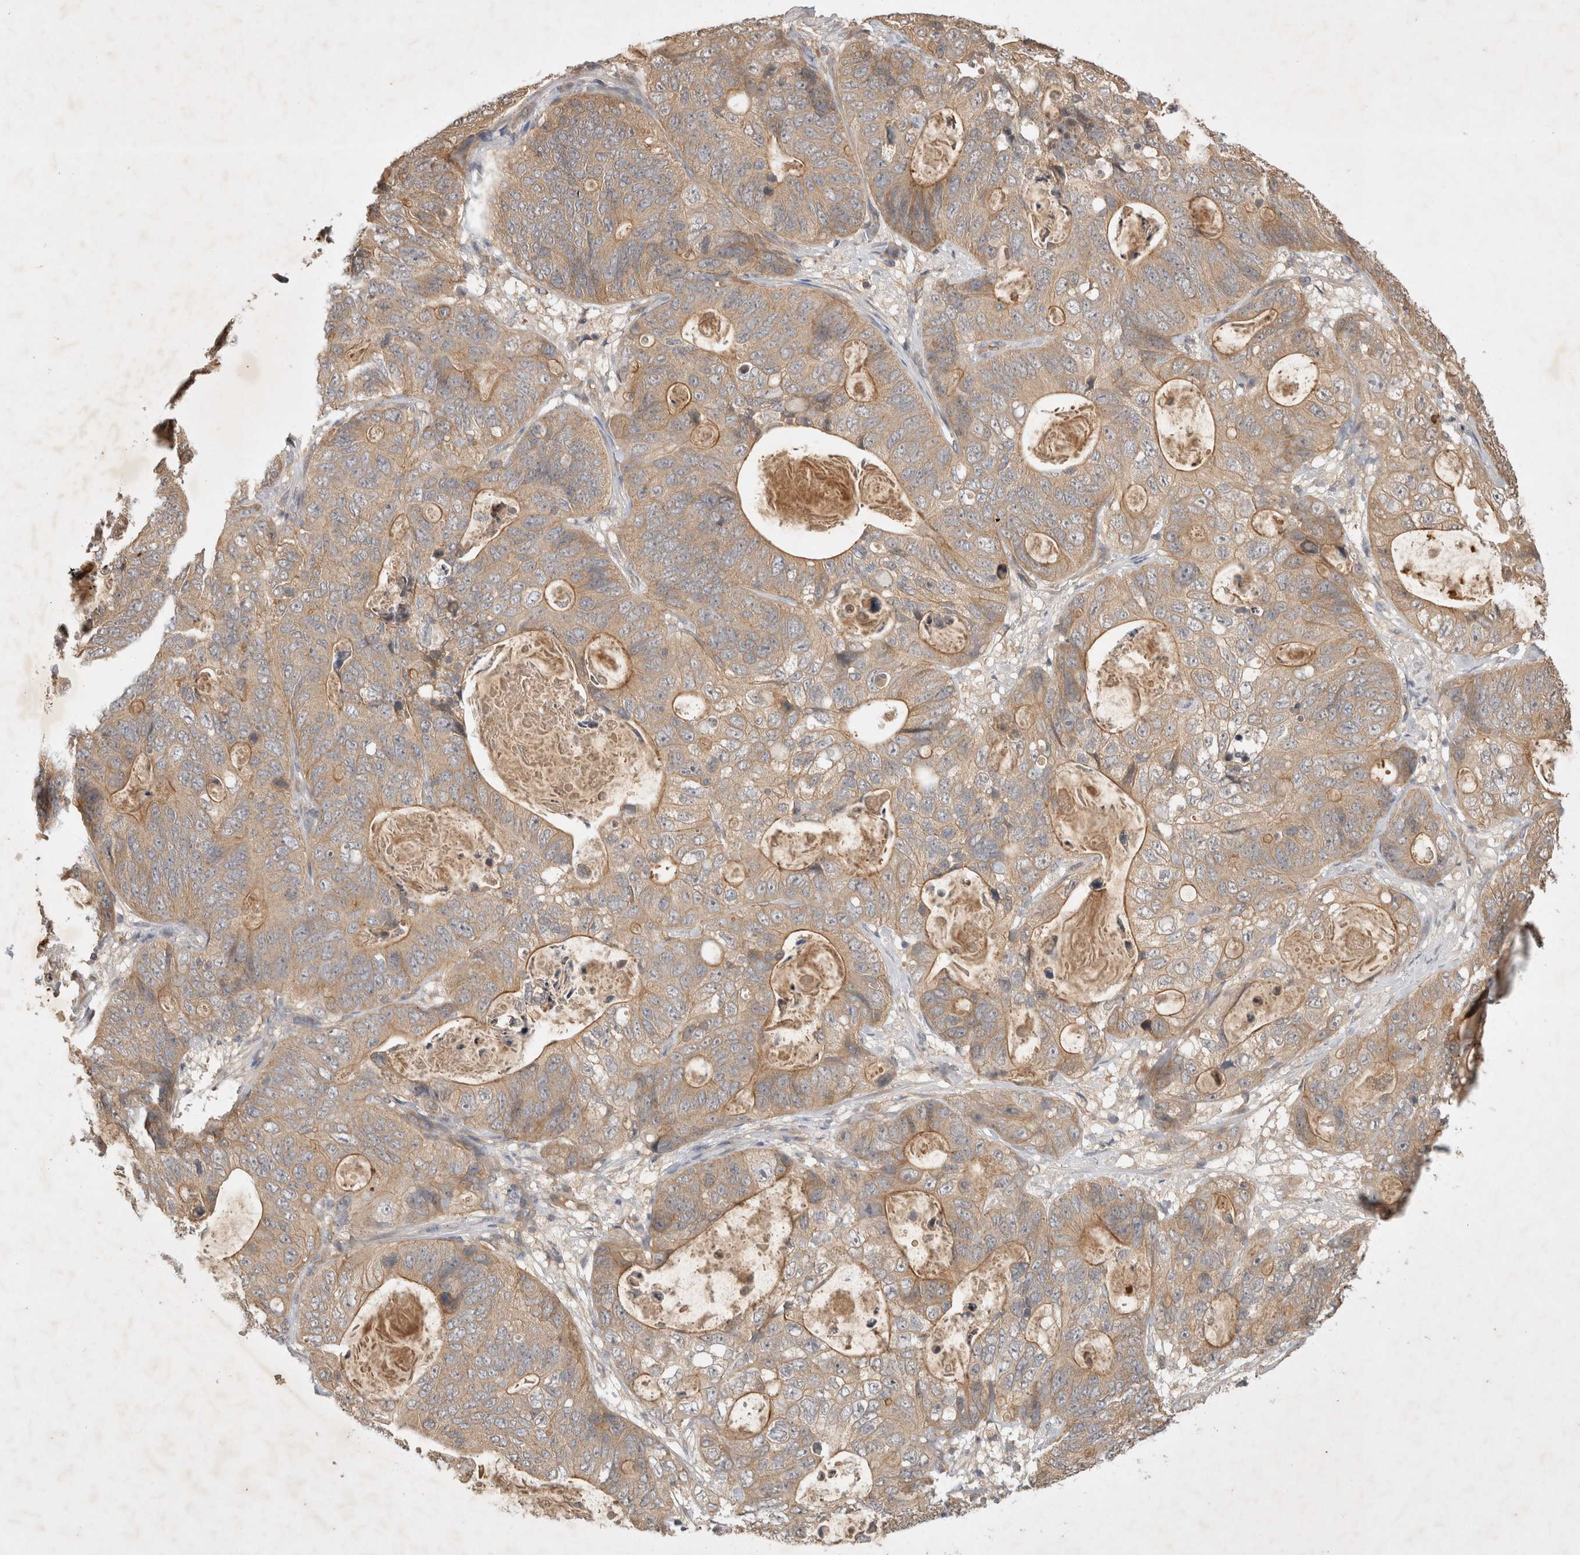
{"staining": {"intensity": "moderate", "quantity": ">75%", "location": "cytoplasmic/membranous"}, "tissue": "stomach cancer", "cell_type": "Tumor cells", "image_type": "cancer", "snomed": [{"axis": "morphology", "description": "Normal tissue, NOS"}, {"axis": "morphology", "description": "Adenocarcinoma, NOS"}, {"axis": "topography", "description": "Stomach"}], "caption": "Immunohistochemistry (DAB (3,3'-diaminobenzidine)) staining of stomach adenocarcinoma shows moderate cytoplasmic/membranous protein positivity in approximately >75% of tumor cells.", "gene": "YES1", "patient": {"sex": "female", "age": 89}}